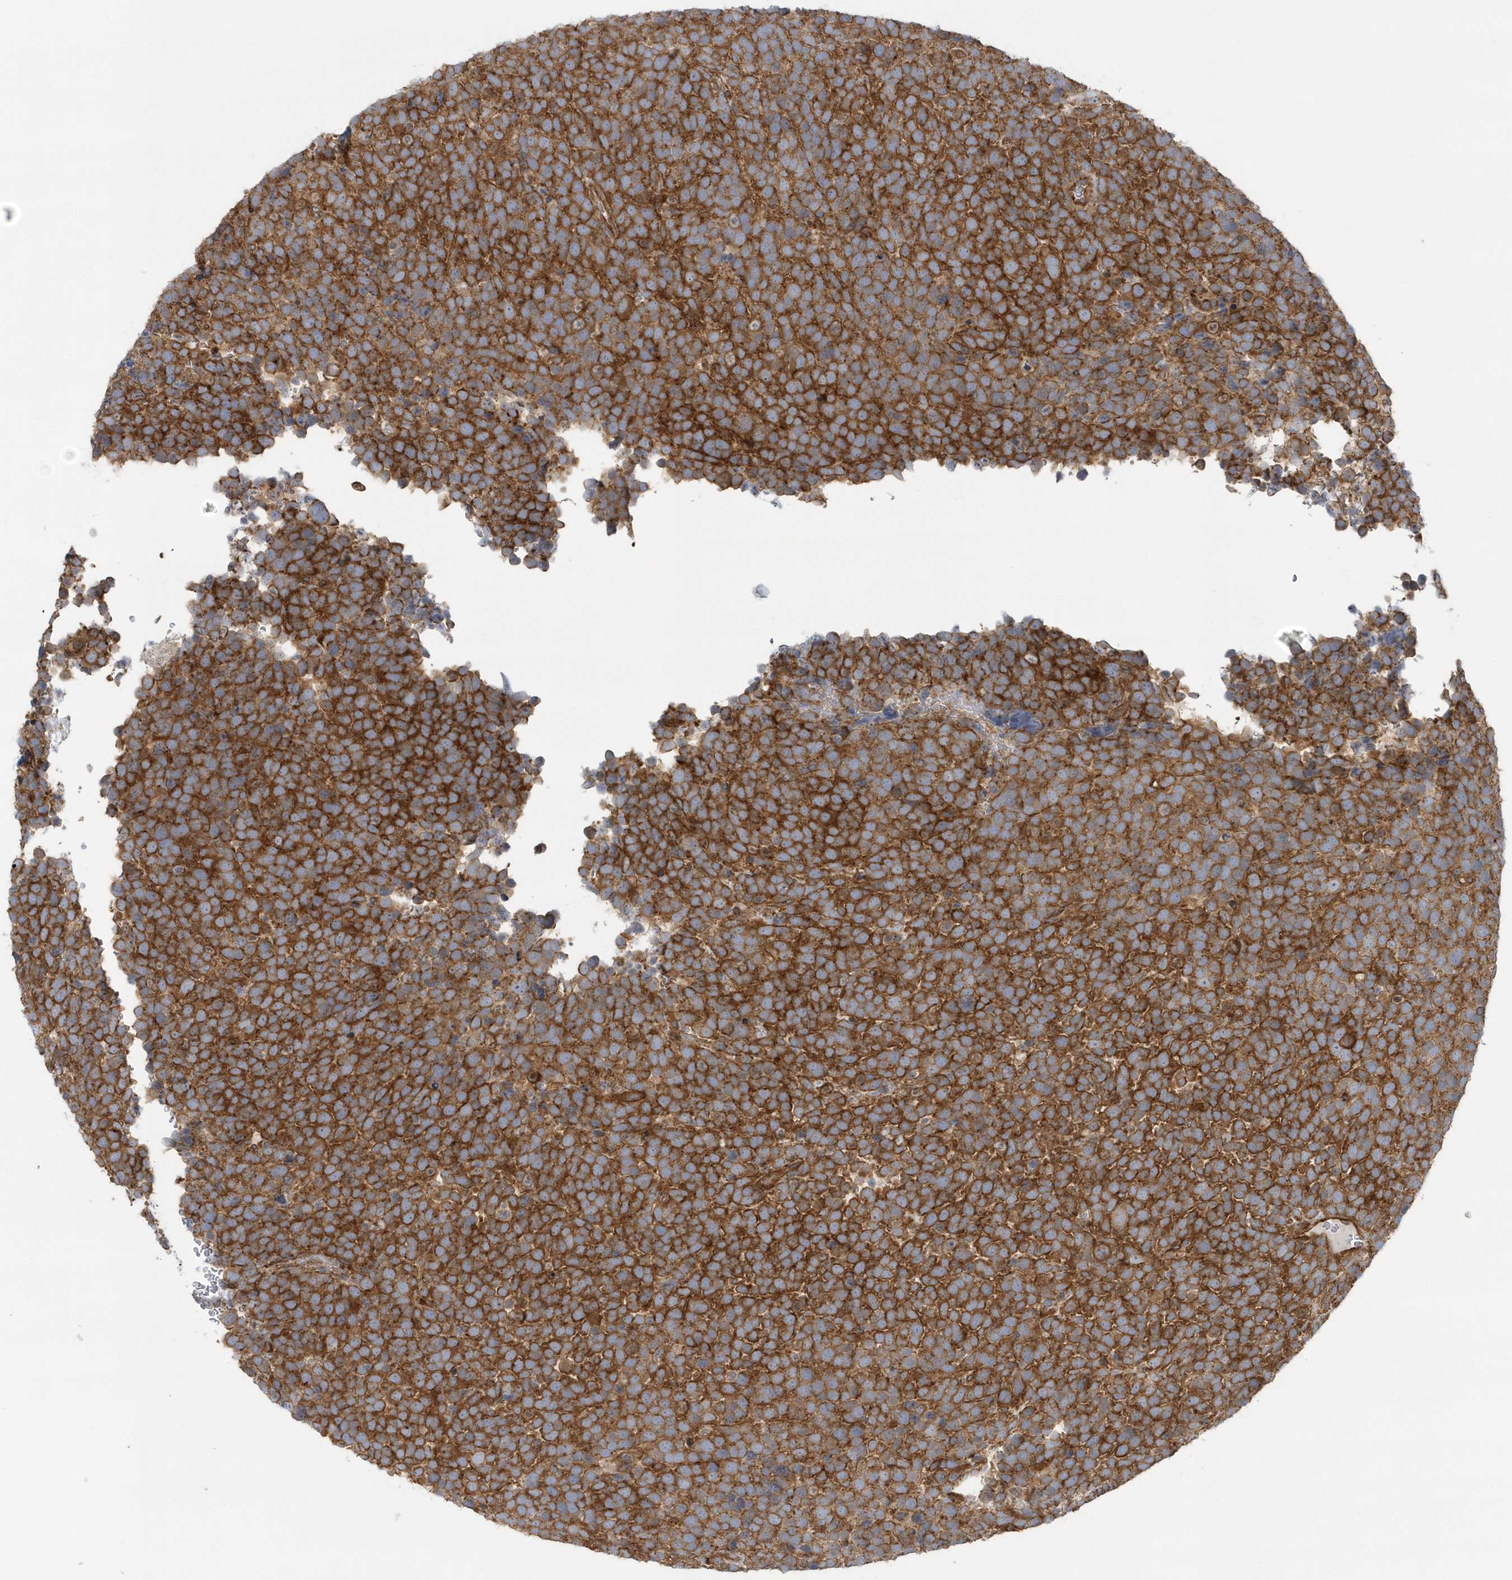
{"staining": {"intensity": "strong", "quantity": ">75%", "location": "cytoplasmic/membranous"}, "tissue": "urothelial cancer", "cell_type": "Tumor cells", "image_type": "cancer", "snomed": [{"axis": "morphology", "description": "Urothelial carcinoma, High grade"}, {"axis": "topography", "description": "Urinary bladder"}], "caption": "Immunohistochemistry histopathology image of human urothelial carcinoma (high-grade) stained for a protein (brown), which exhibits high levels of strong cytoplasmic/membranous expression in about >75% of tumor cells.", "gene": "RAI14", "patient": {"sex": "female", "age": 82}}